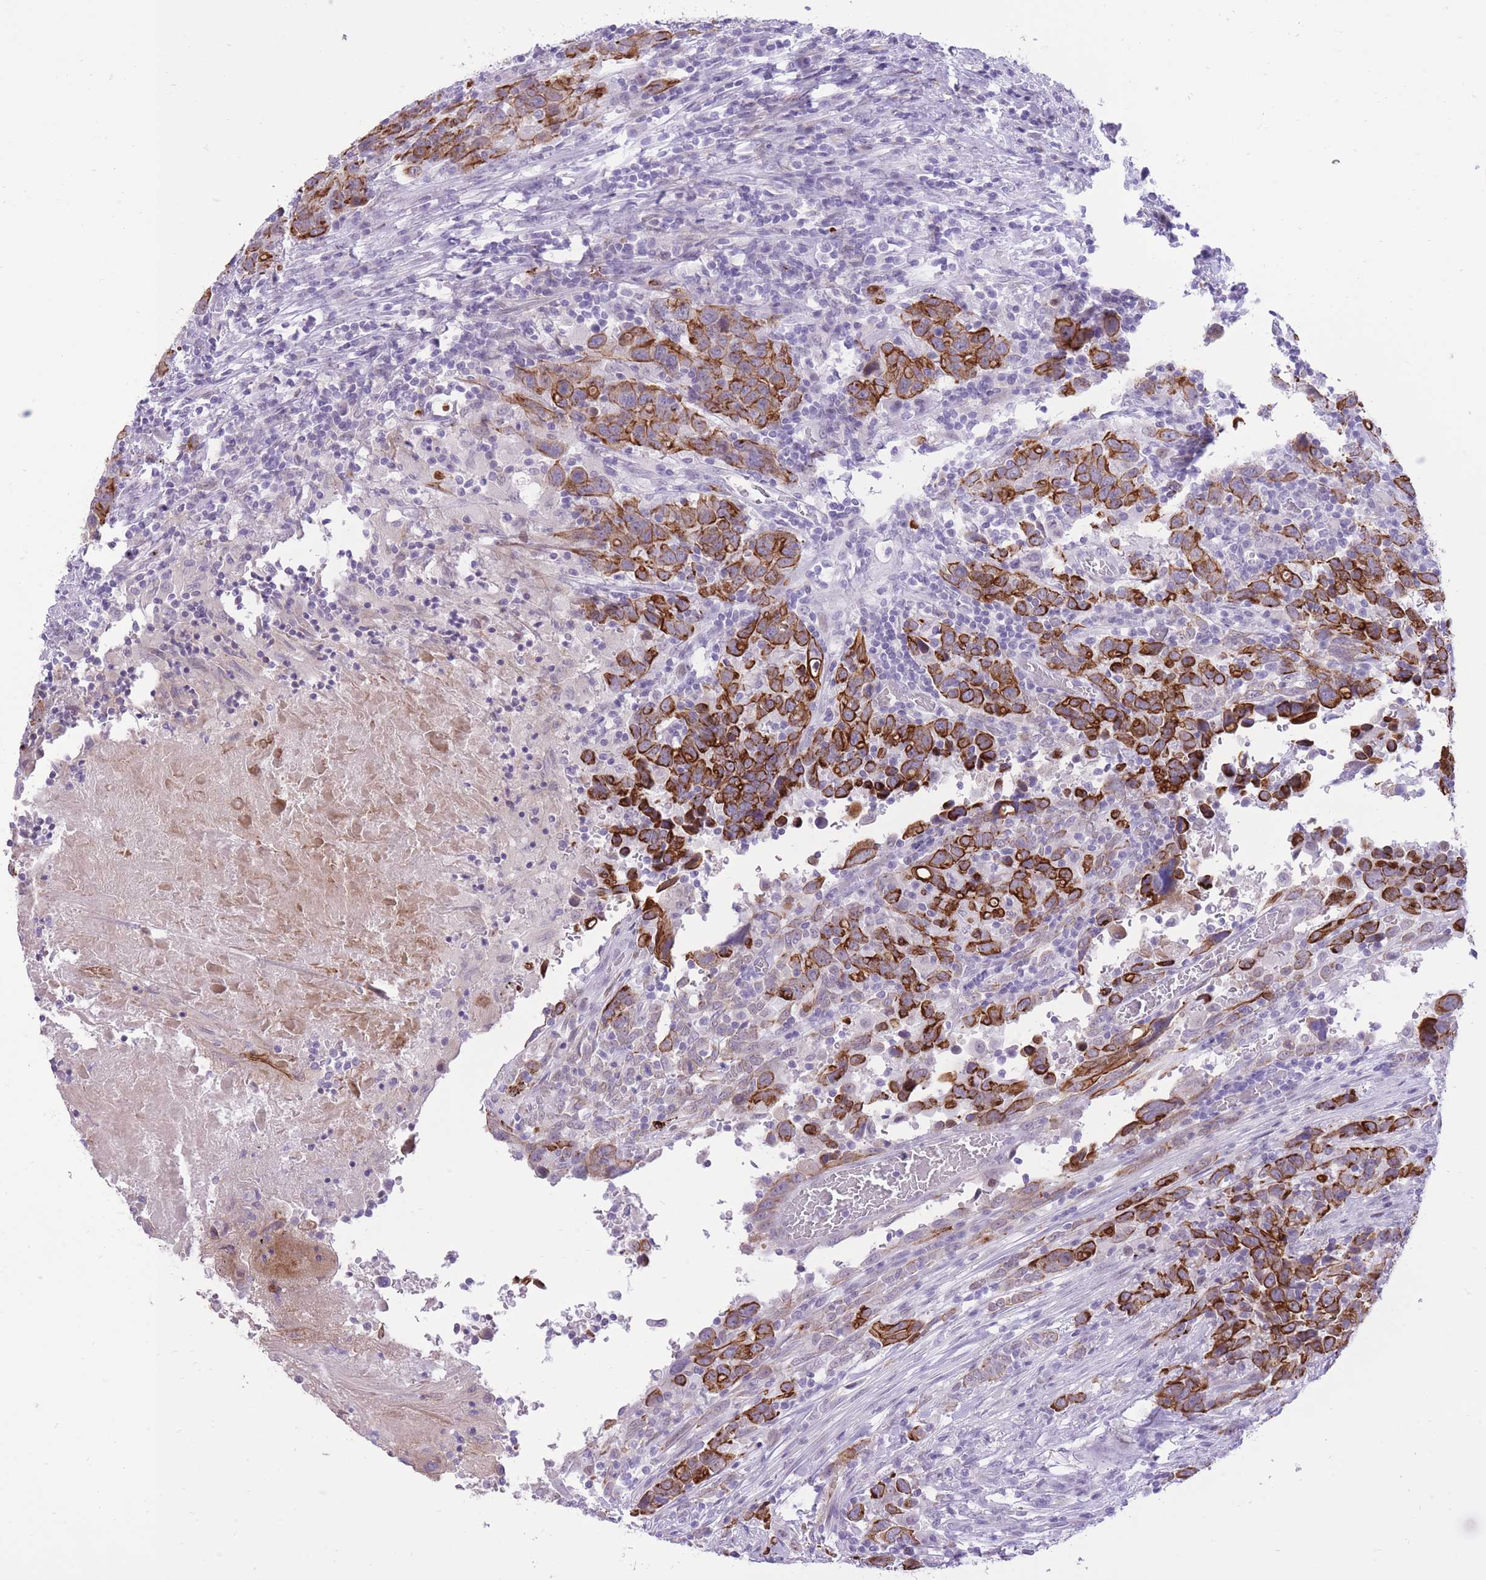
{"staining": {"intensity": "strong", "quantity": ">75%", "location": "cytoplasmic/membranous"}, "tissue": "urothelial cancer", "cell_type": "Tumor cells", "image_type": "cancer", "snomed": [{"axis": "morphology", "description": "Urothelial carcinoma, High grade"}, {"axis": "topography", "description": "Urinary bladder"}], "caption": "High-power microscopy captured an immunohistochemistry (IHC) image of urothelial carcinoma (high-grade), revealing strong cytoplasmic/membranous expression in approximately >75% of tumor cells.", "gene": "MEIS3", "patient": {"sex": "male", "age": 61}}